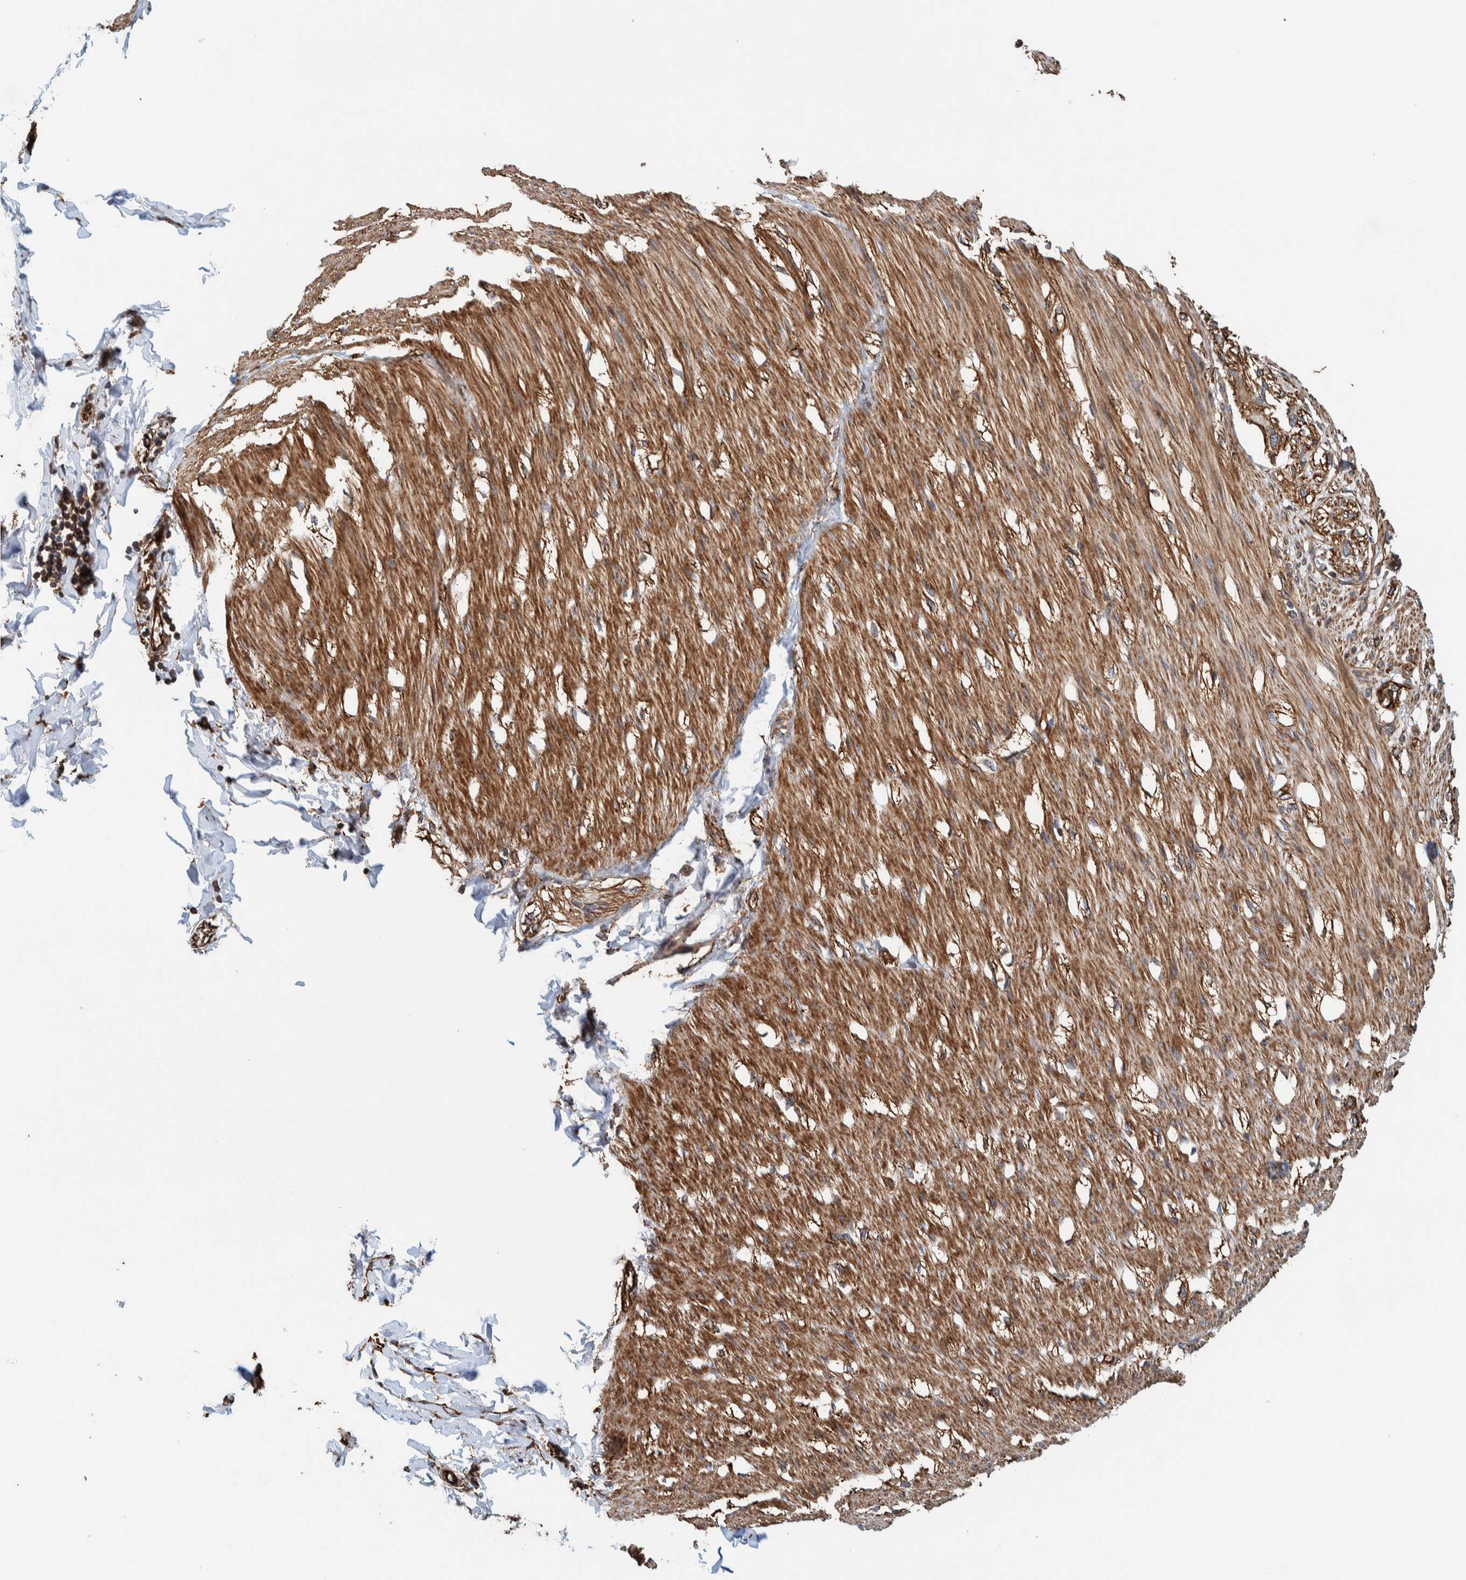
{"staining": {"intensity": "moderate", "quantity": ">75%", "location": "cytoplasmic/membranous"}, "tissue": "smooth muscle", "cell_type": "Smooth muscle cells", "image_type": "normal", "snomed": [{"axis": "morphology", "description": "Normal tissue, NOS"}, {"axis": "morphology", "description": "Adenocarcinoma, NOS"}, {"axis": "topography", "description": "Smooth muscle"}, {"axis": "topography", "description": "Colon"}], "caption": "Normal smooth muscle demonstrates moderate cytoplasmic/membranous expression in about >75% of smooth muscle cells.", "gene": "PKD1L1", "patient": {"sex": "male", "age": 14}}